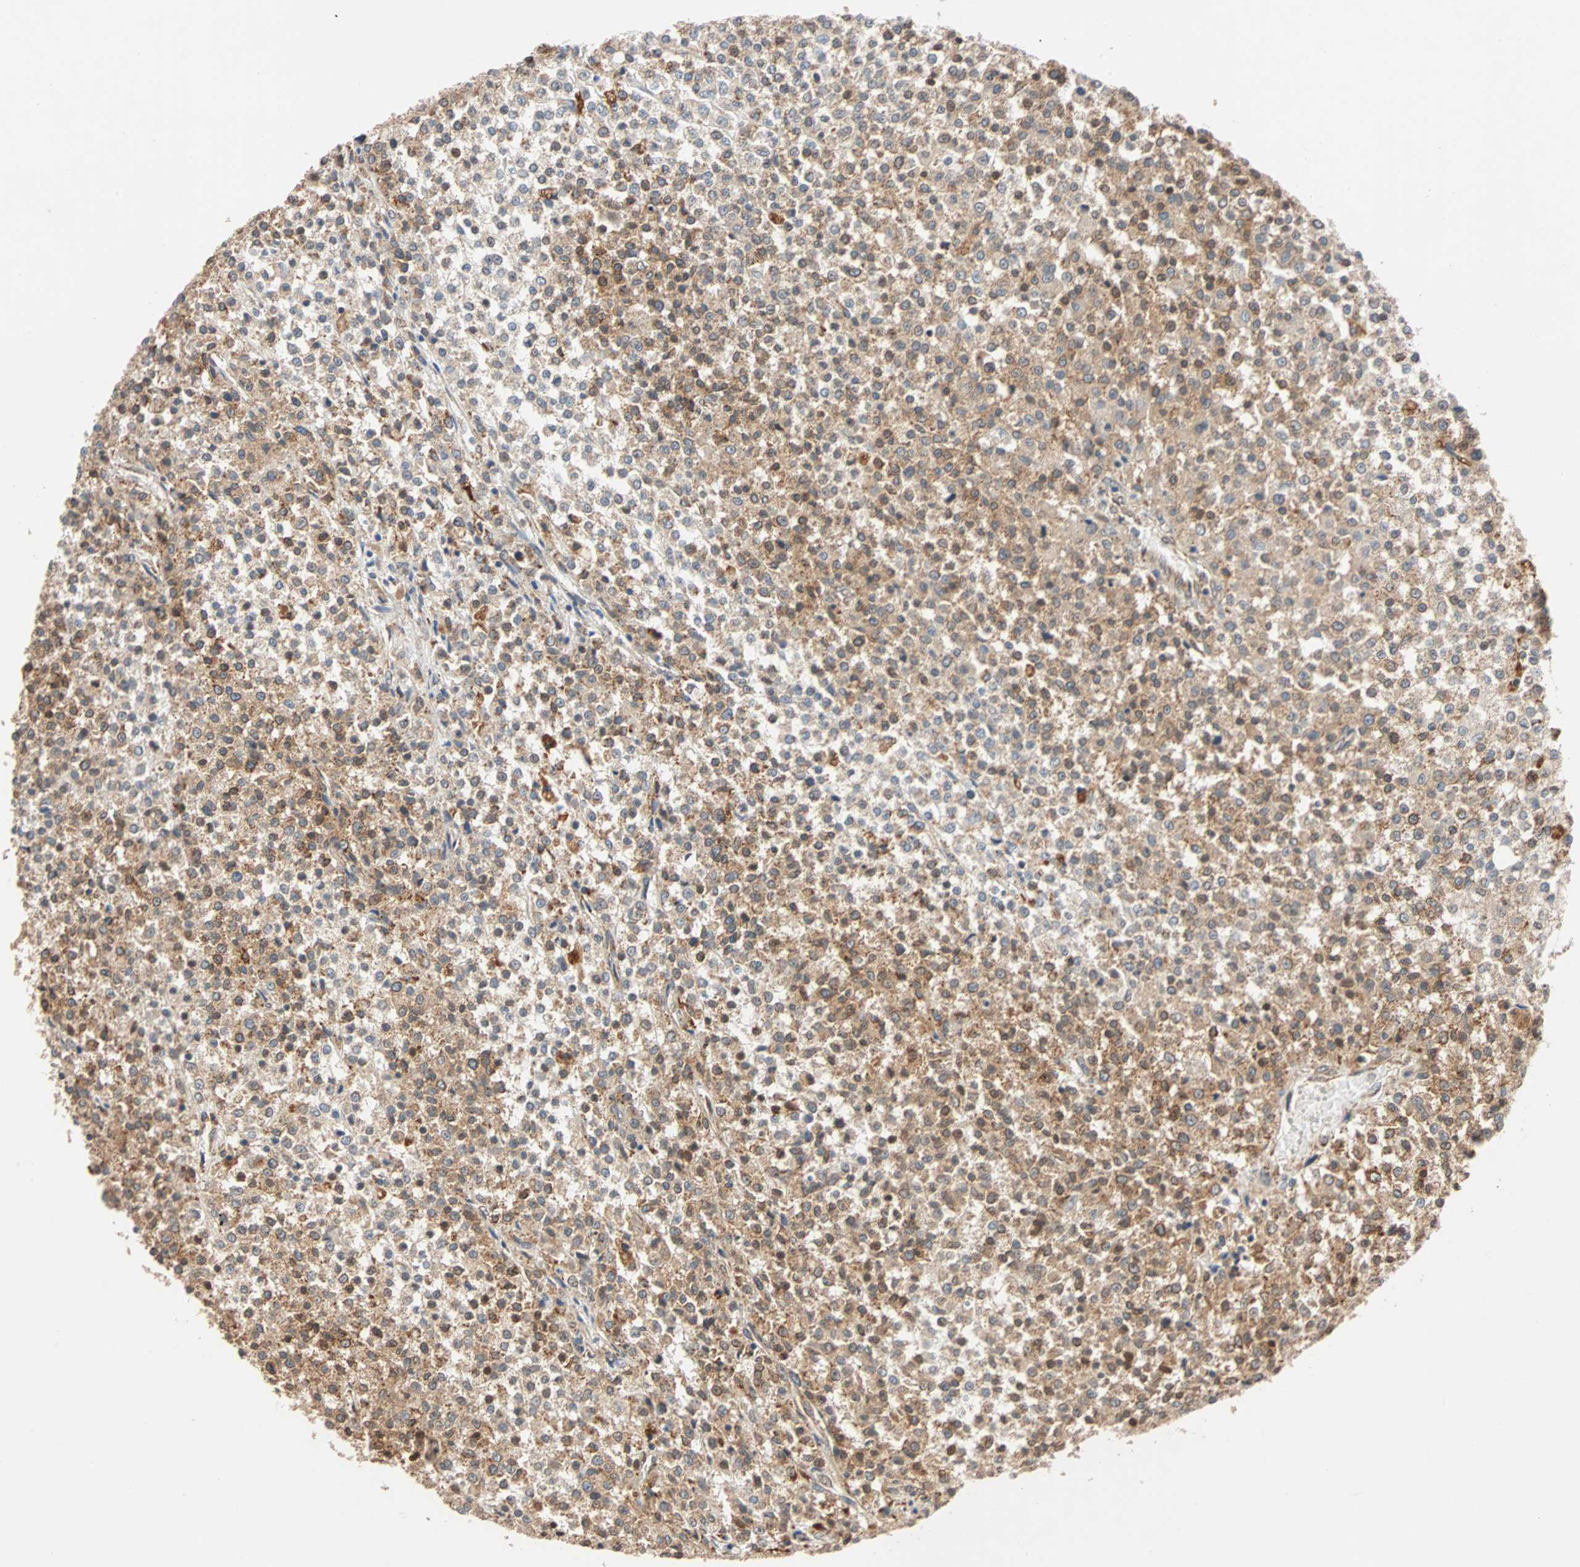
{"staining": {"intensity": "moderate", "quantity": ">75%", "location": "cytoplasmic/membranous"}, "tissue": "testis cancer", "cell_type": "Tumor cells", "image_type": "cancer", "snomed": [{"axis": "morphology", "description": "Seminoma, NOS"}, {"axis": "topography", "description": "Testis"}], "caption": "Testis seminoma tissue demonstrates moderate cytoplasmic/membranous expression in about >75% of tumor cells (DAB IHC, brown staining for protein, blue staining for nuclei).", "gene": "AUP1", "patient": {"sex": "male", "age": 59}}